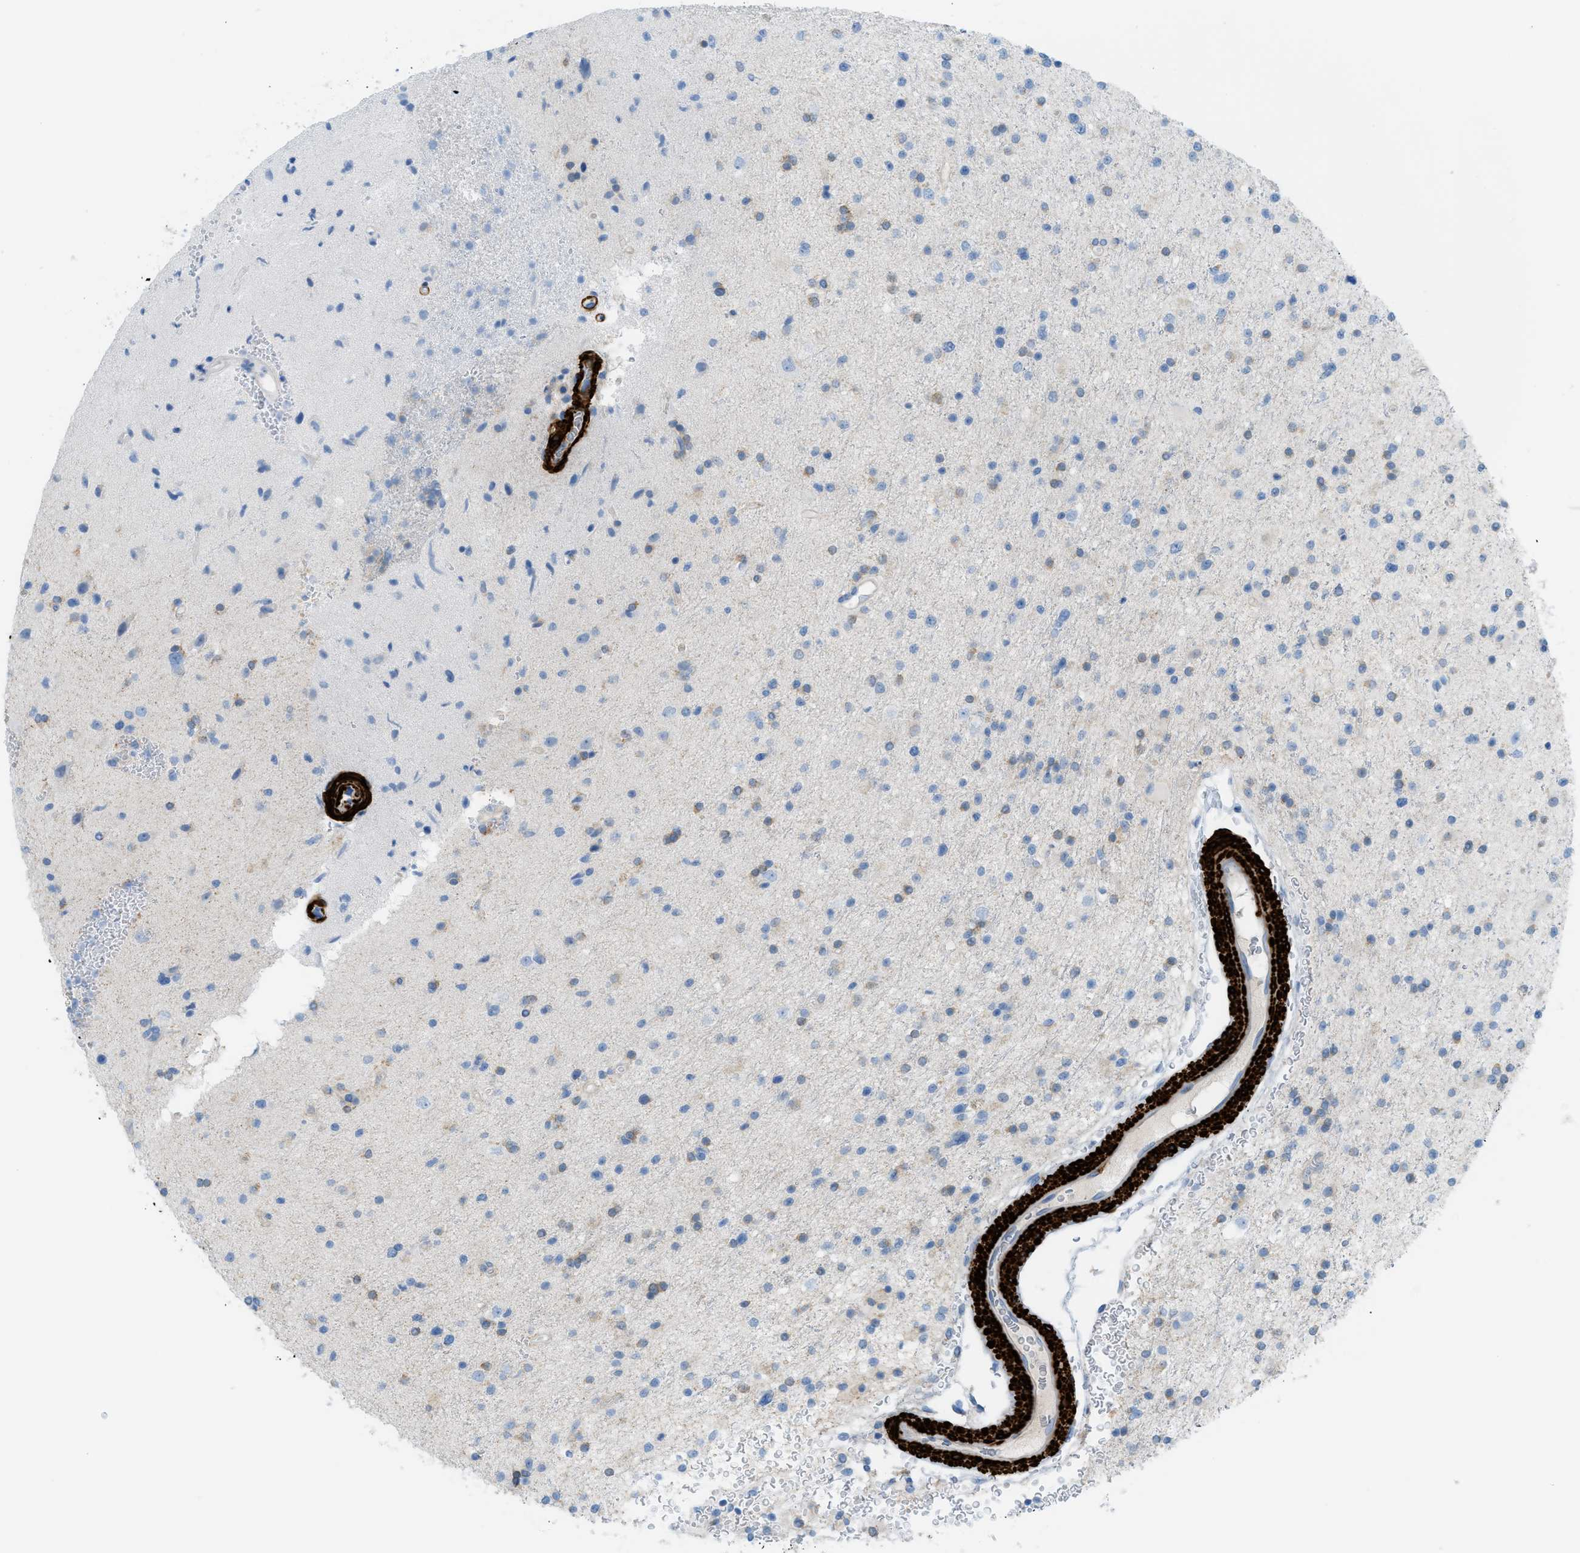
{"staining": {"intensity": "weak", "quantity": "<25%", "location": "cytoplasmic/membranous"}, "tissue": "glioma", "cell_type": "Tumor cells", "image_type": "cancer", "snomed": [{"axis": "morphology", "description": "Glioma, malignant, High grade"}, {"axis": "topography", "description": "Brain"}], "caption": "Tumor cells are negative for protein expression in human malignant high-grade glioma.", "gene": "MYH11", "patient": {"sex": "male", "age": 33}}